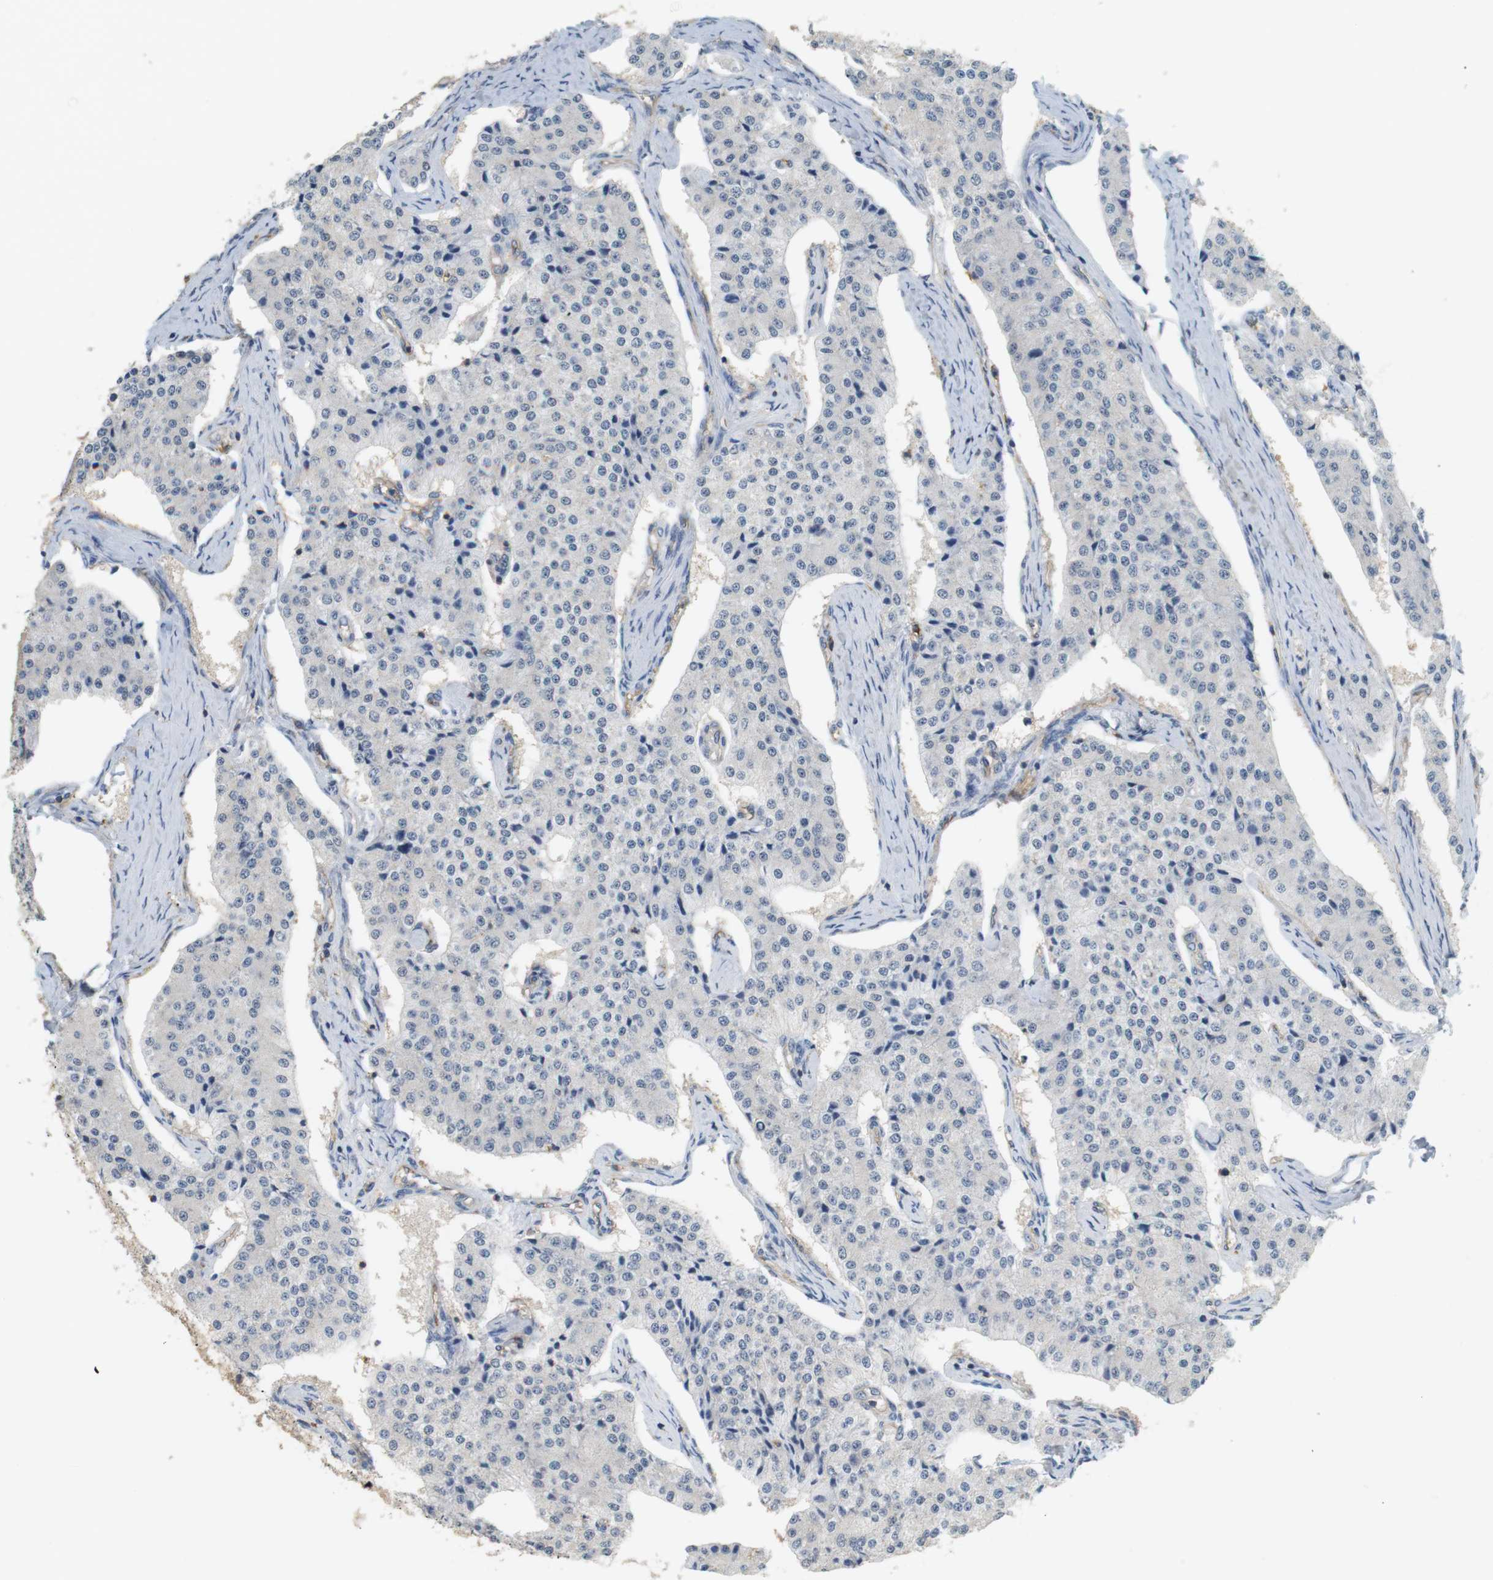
{"staining": {"intensity": "negative", "quantity": "none", "location": "none"}, "tissue": "carcinoid", "cell_type": "Tumor cells", "image_type": "cancer", "snomed": [{"axis": "morphology", "description": "Carcinoid, malignant, NOS"}, {"axis": "topography", "description": "Colon"}], "caption": "There is no significant expression in tumor cells of carcinoid. (DAB immunohistochemistry (IHC) with hematoxylin counter stain).", "gene": "OSR1", "patient": {"sex": "female", "age": 52}}